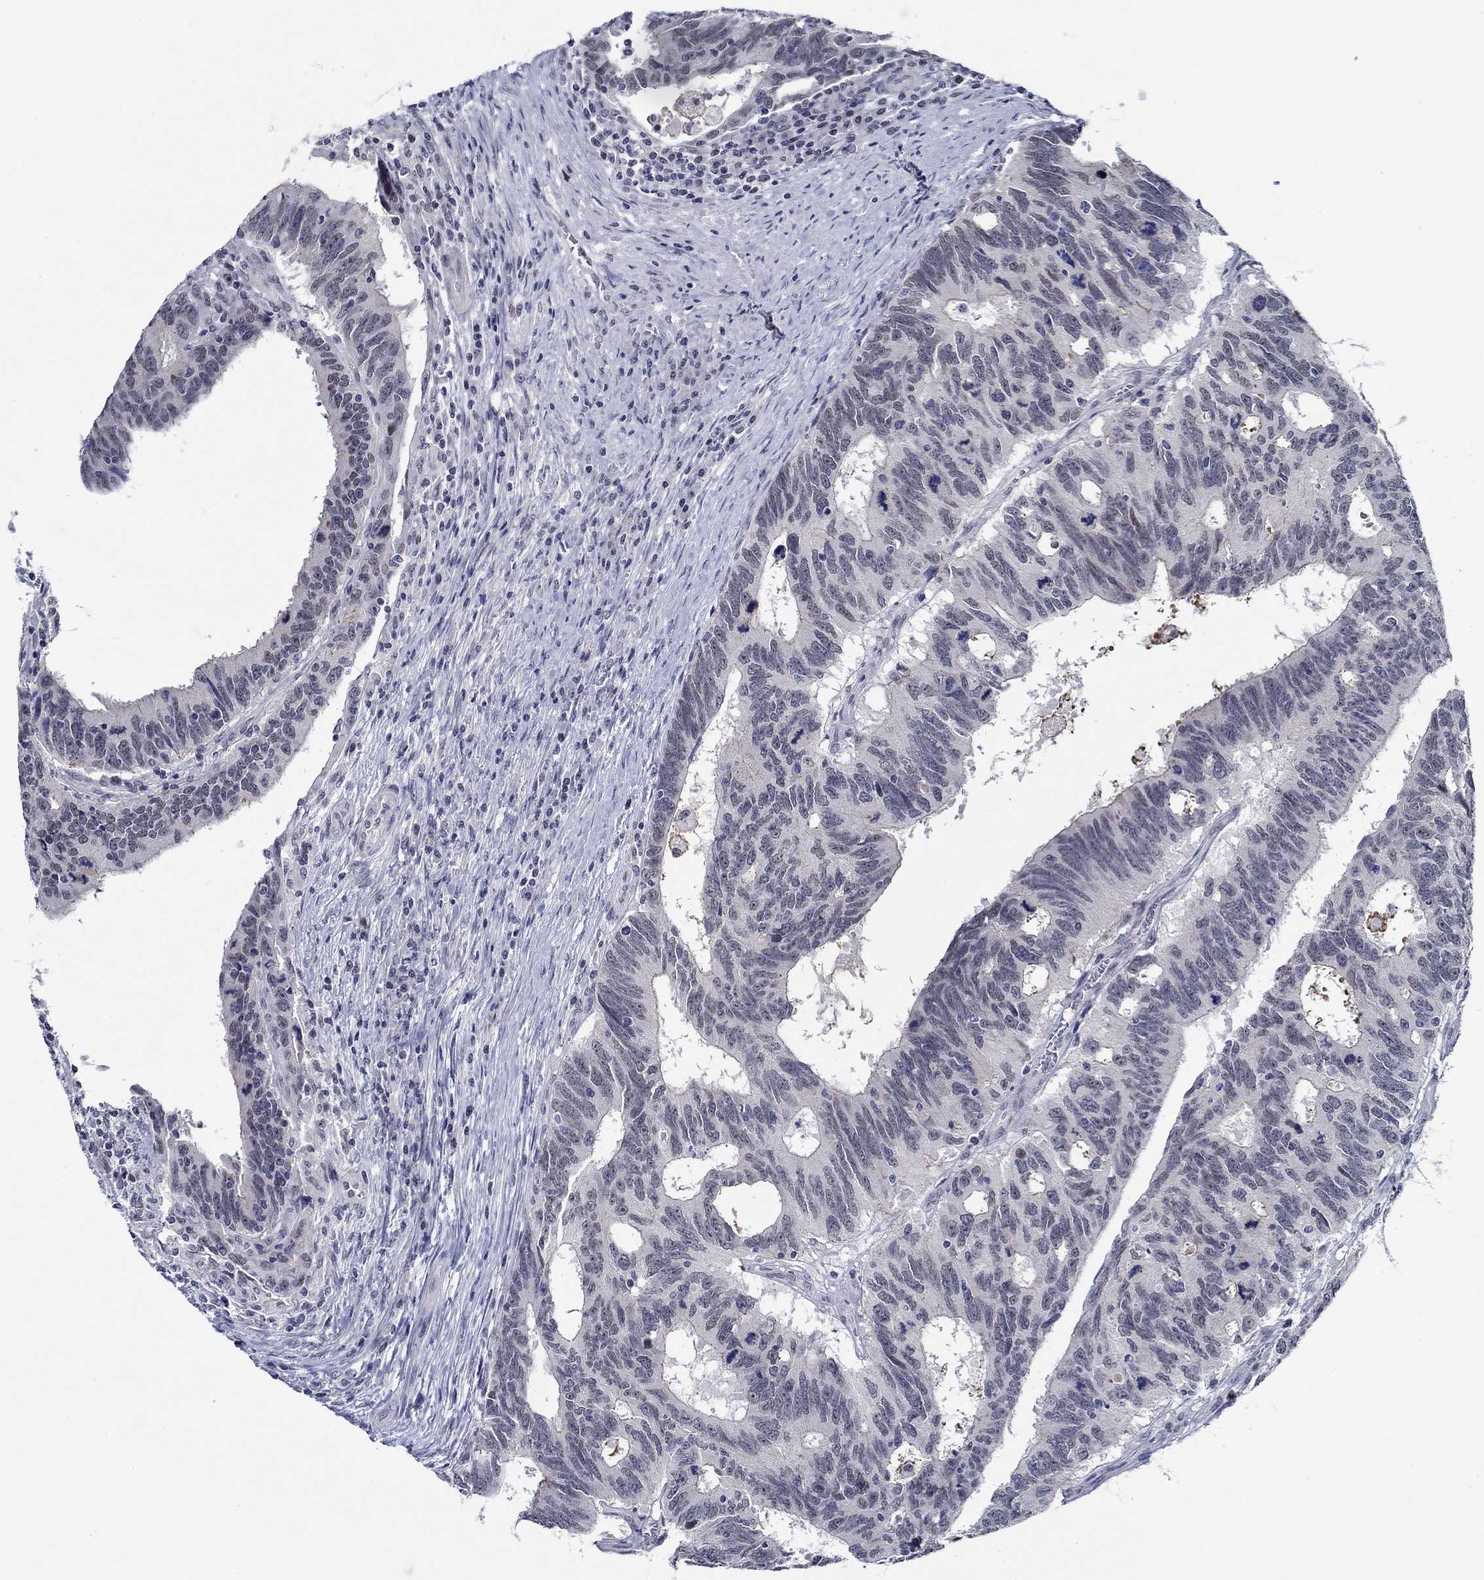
{"staining": {"intensity": "negative", "quantity": "none", "location": "none"}, "tissue": "colorectal cancer", "cell_type": "Tumor cells", "image_type": "cancer", "snomed": [{"axis": "morphology", "description": "Adenocarcinoma, NOS"}, {"axis": "topography", "description": "Colon"}], "caption": "The IHC histopathology image has no significant expression in tumor cells of colorectal cancer tissue. Brightfield microscopy of IHC stained with DAB (3,3'-diaminobenzidine) (brown) and hematoxylin (blue), captured at high magnification.", "gene": "SLC34A1", "patient": {"sex": "female", "age": 77}}